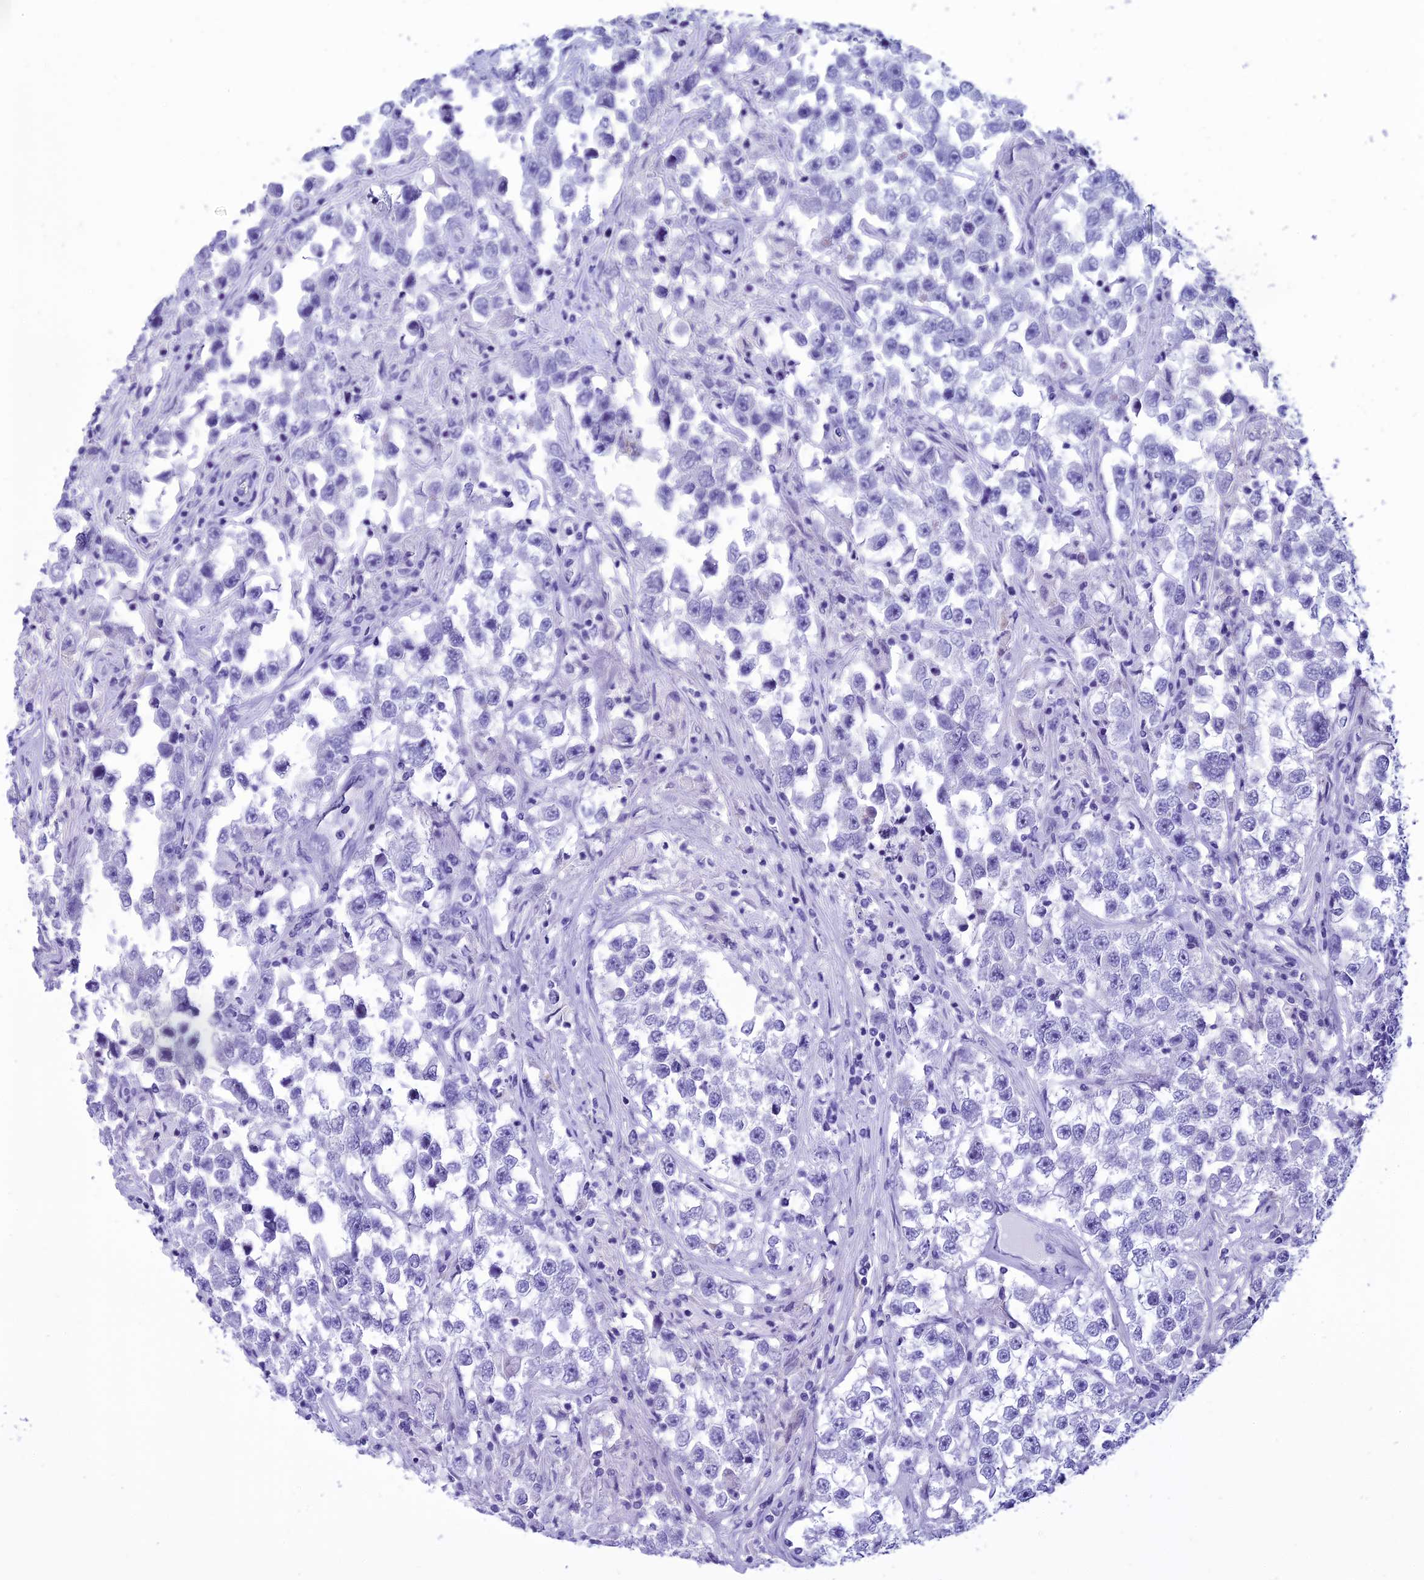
{"staining": {"intensity": "negative", "quantity": "none", "location": "none"}, "tissue": "testis cancer", "cell_type": "Tumor cells", "image_type": "cancer", "snomed": [{"axis": "morphology", "description": "Seminoma, NOS"}, {"axis": "topography", "description": "Testis"}], "caption": "Histopathology image shows no protein staining in tumor cells of testis cancer (seminoma) tissue. (Brightfield microscopy of DAB (3,3'-diaminobenzidine) immunohistochemistry at high magnification).", "gene": "KCTD14", "patient": {"sex": "male", "age": 46}}